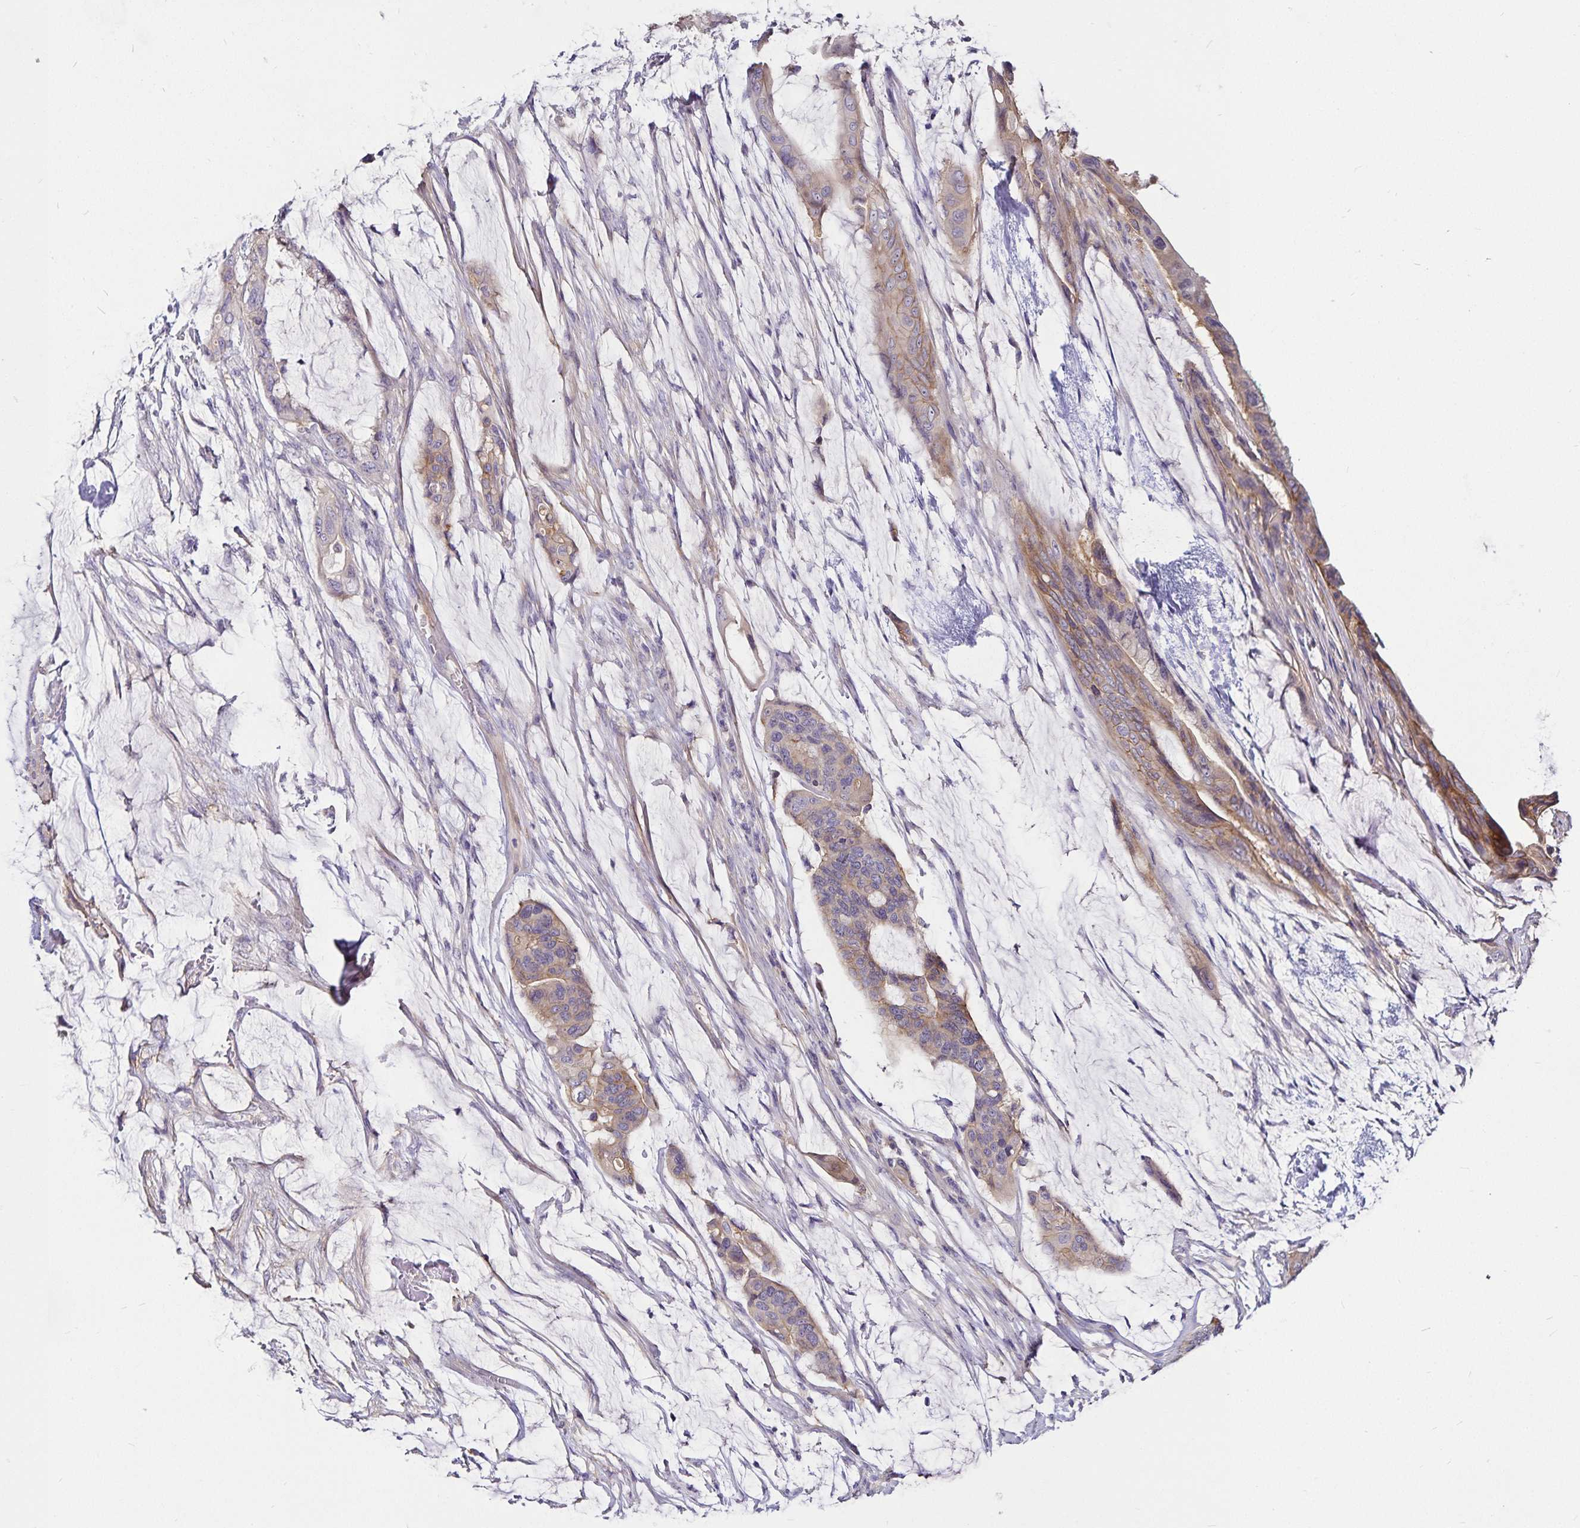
{"staining": {"intensity": "weak", "quantity": "<25%", "location": "cytoplasmic/membranous"}, "tissue": "colorectal cancer", "cell_type": "Tumor cells", "image_type": "cancer", "snomed": [{"axis": "morphology", "description": "Adenocarcinoma, NOS"}, {"axis": "topography", "description": "Rectum"}], "caption": "Immunohistochemical staining of colorectal cancer shows no significant positivity in tumor cells. The staining is performed using DAB (3,3'-diaminobenzidine) brown chromogen with nuclei counter-stained in using hematoxylin.", "gene": "GNG12", "patient": {"sex": "female", "age": 59}}